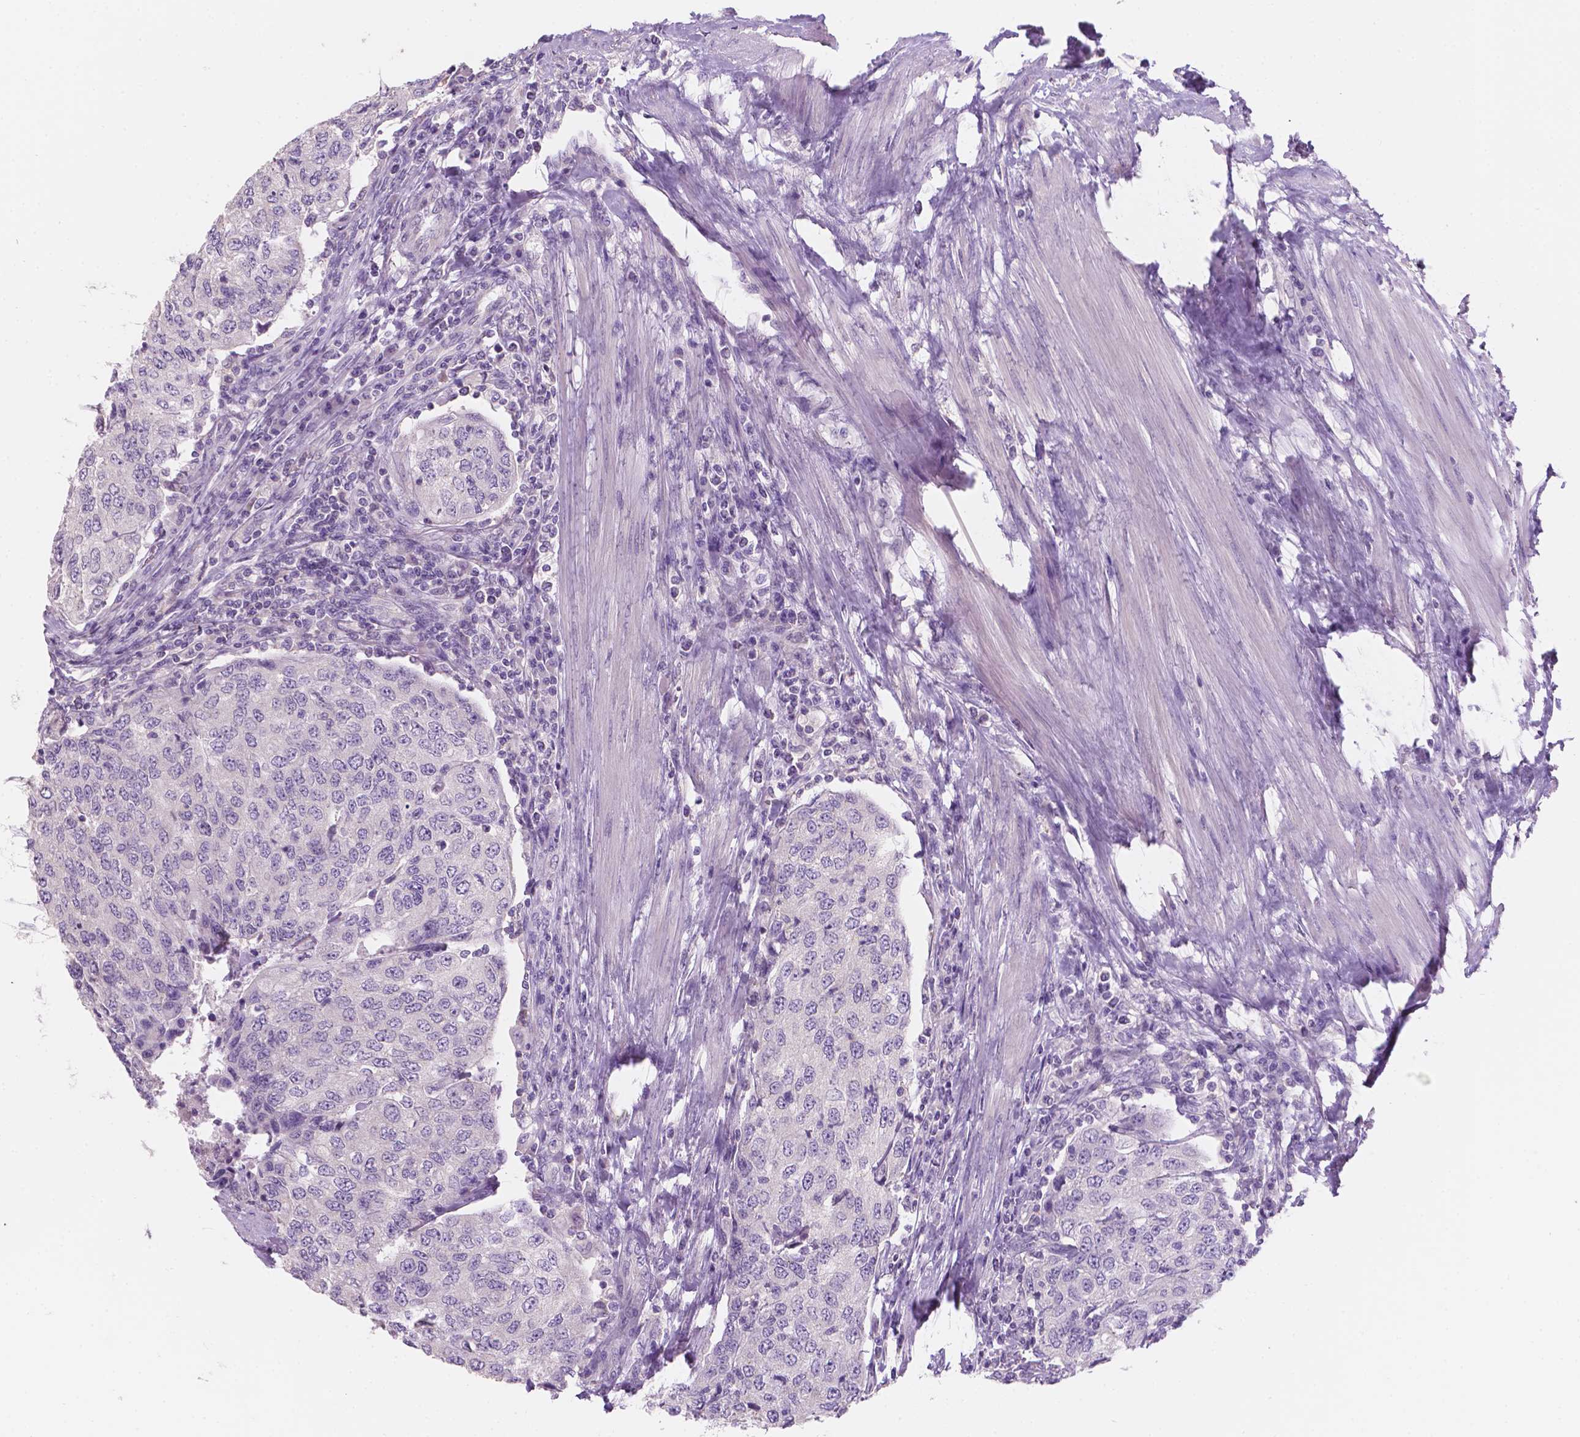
{"staining": {"intensity": "negative", "quantity": "none", "location": "none"}, "tissue": "urothelial cancer", "cell_type": "Tumor cells", "image_type": "cancer", "snomed": [{"axis": "morphology", "description": "Urothelial carcinoma, High grade"}, {"axis": "topography", "description": "Urinary bladder"}], "caption": "An image of human urothelial carcinoma (high-grade) is negative for staining in tumor cells. Nuclei are stained in blue.", "gene": "SBSN", "patient": {"sex": "female", "age": 78}}